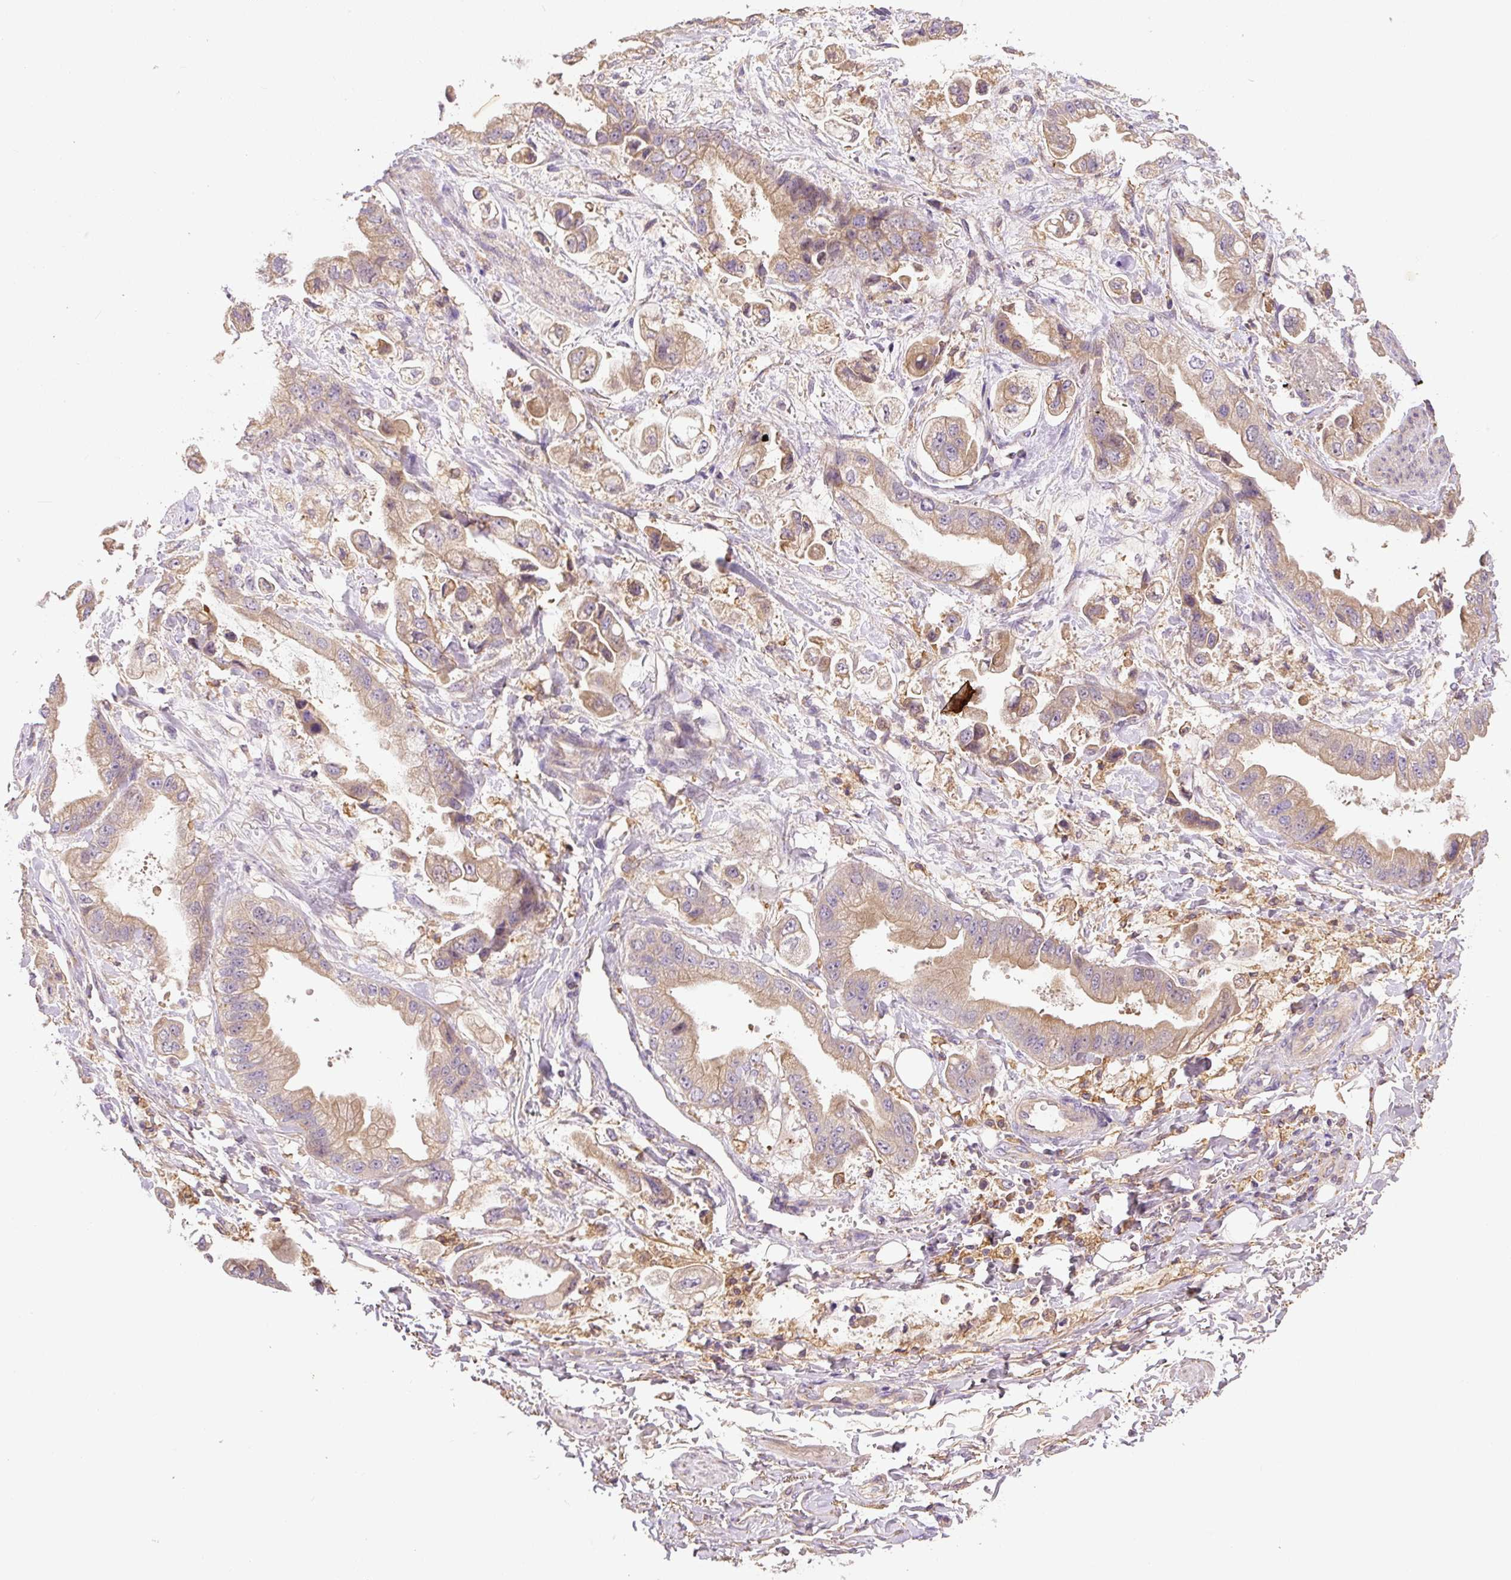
{"staining": {"intensity": "moderate", "quantity": ">75%", "location": "cytoplasmic/membranous"}, "tissue": "stomach cancer", "cell_type": "Tumor cells", "image_type": "cancer", "snomed": [{"axis": "morphology", "description": "Adenocarcinoma, NOS"}, {"axis": "topography", "description": "Stomach"}], "caption": "Moderate cytoplasmic/membranous protein expression is identified in about >75% of tumor cells in stomach cancer (adenocarcinoma). The protein is shown in brown color, while the nuclei are stained blue.", "gene": "DAPK1", "patient": {"sex": "male", "age": 62}}